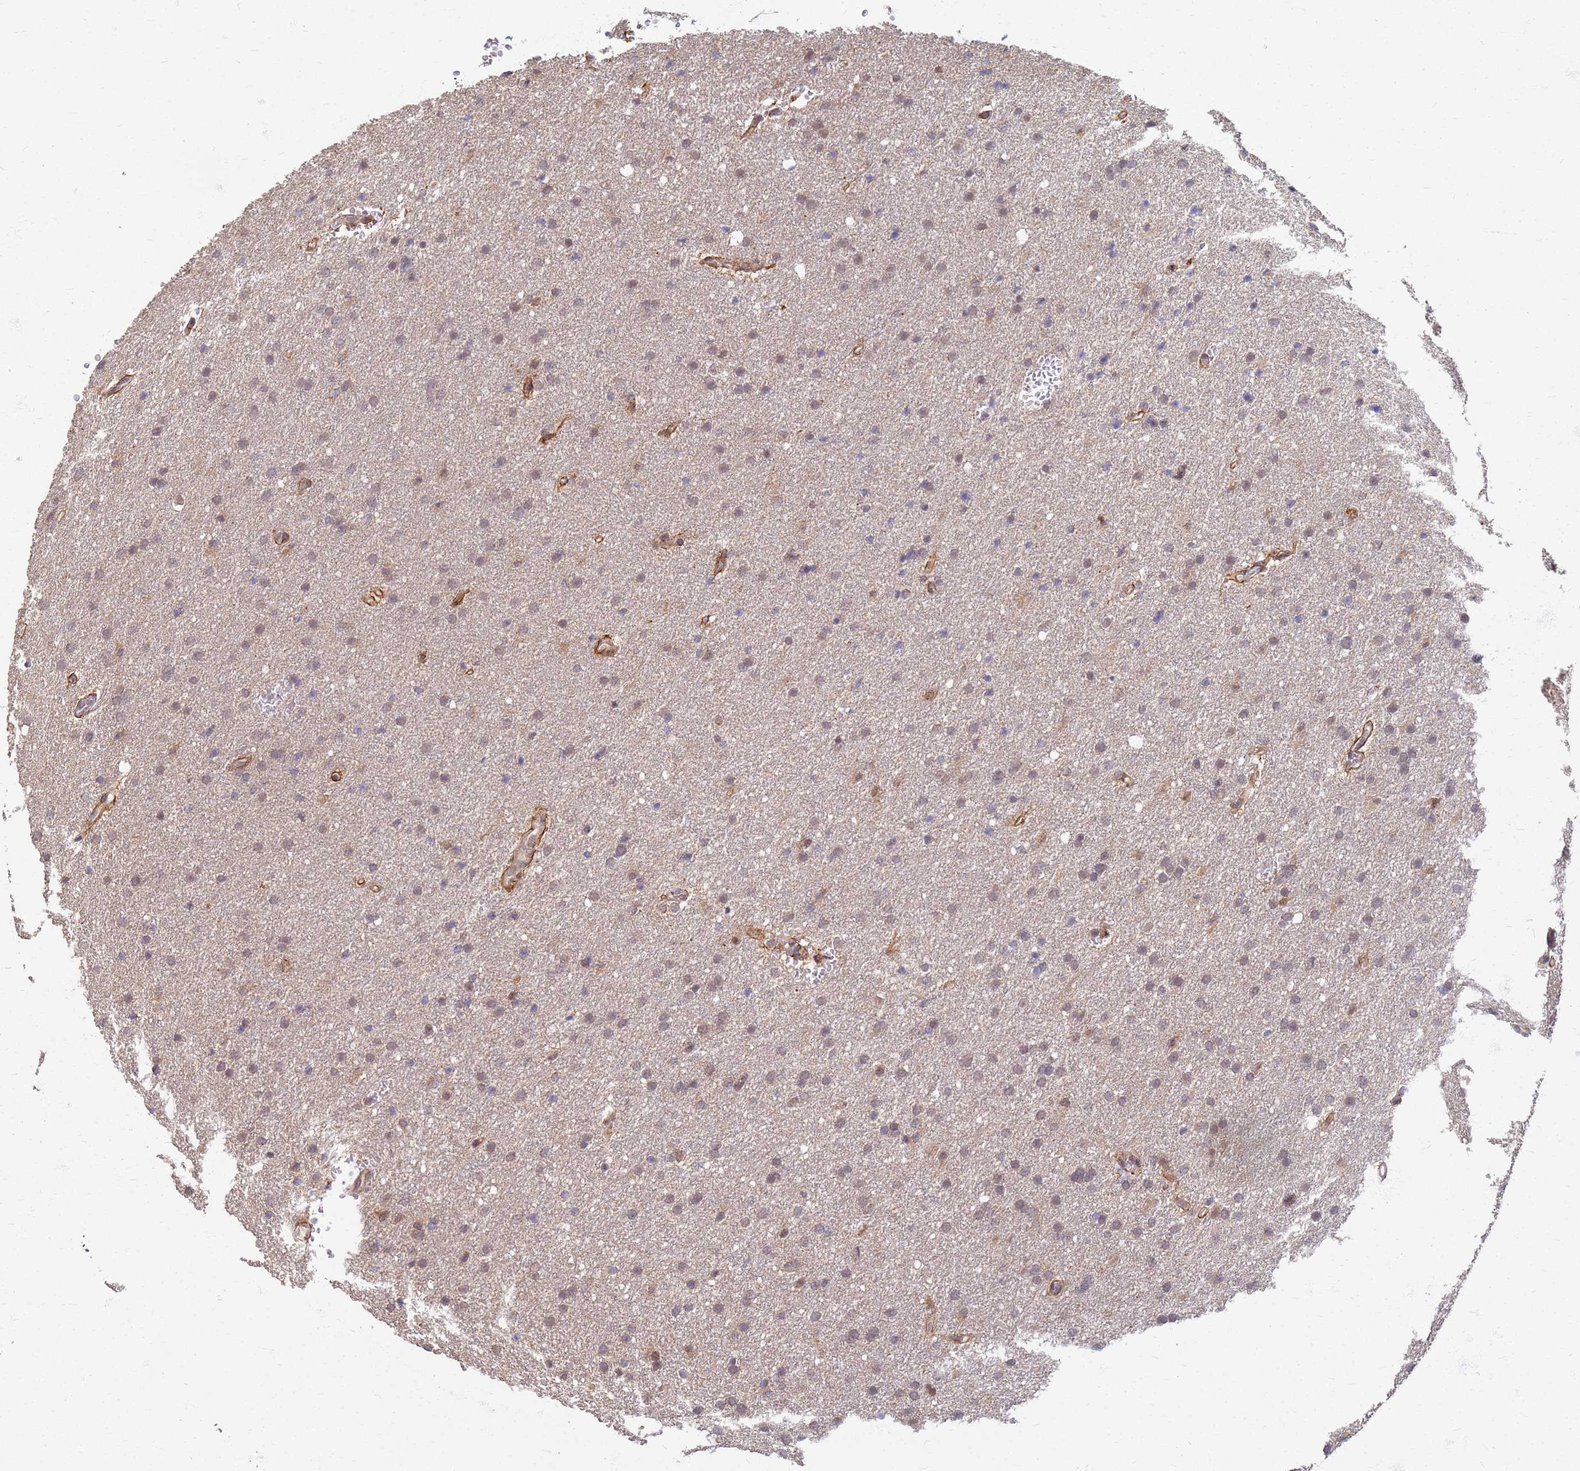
{"staining": {"intensity": "weak", "quantity": ">75%", "location": "cytoplasmic/membranous"}, "tissue": "glioma", "cell_type": "Tumor cells", "image_type": "cancer", "snomed": [{"axis": "morphology", "description": "Glioma, malignant, High grade"}, {"axis": "topography", "description": "Cerebral cortex"}], "caption": "Immunohistochemistry (IHC) (DAB) staining of glioma displays weak cytoplasmic/membranous protein positivity in about >75% of tumor cells. Ihc stains the protein in brown and the nuclei are stained blue.", "gene": "ITGB4", "patient": {"sex": "female", "age": 36}}